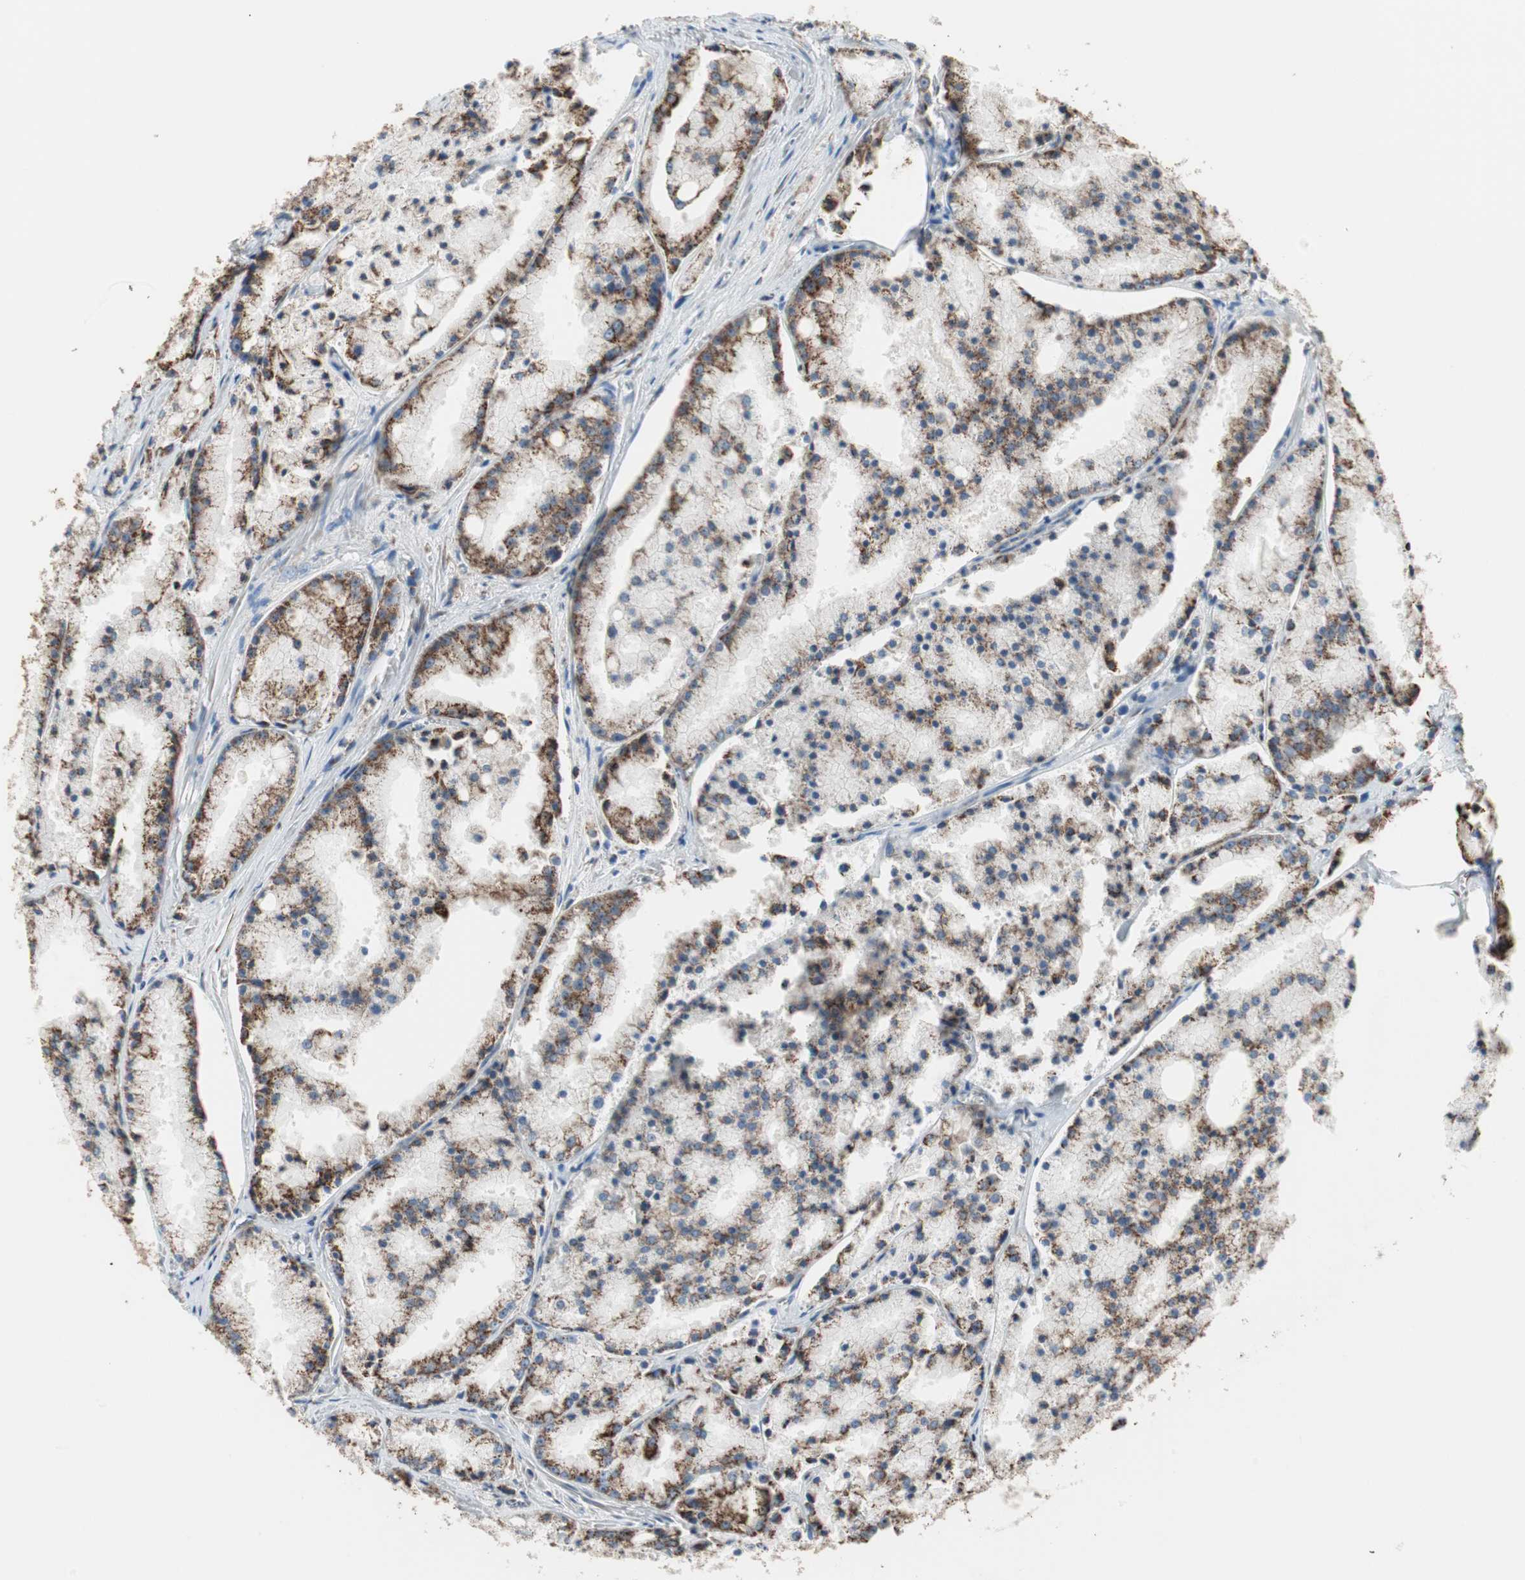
{"staining": {"intensity": "strong", "quantity": ">75%", "location": "cytoplasmic/membranous"}, "tissue": "prostate cancer", "cell_type": "Tumor cells", "image_type": "cancer", "snomed": [{"axis": "morphology", "description": "Adenocarcinoma, Low grade"}, {"axis": "topography", "description": "Prostate"}], "caption": "Prostate cancer (adenocarcinoma (low-grade)) tissue demonstrates strong cytoplasmic/membranous expression in about >75% of tumor cells, visualized by immunohistochemistry.", "gene": "TST", "patient": {"sex": "male", "age": 64}}